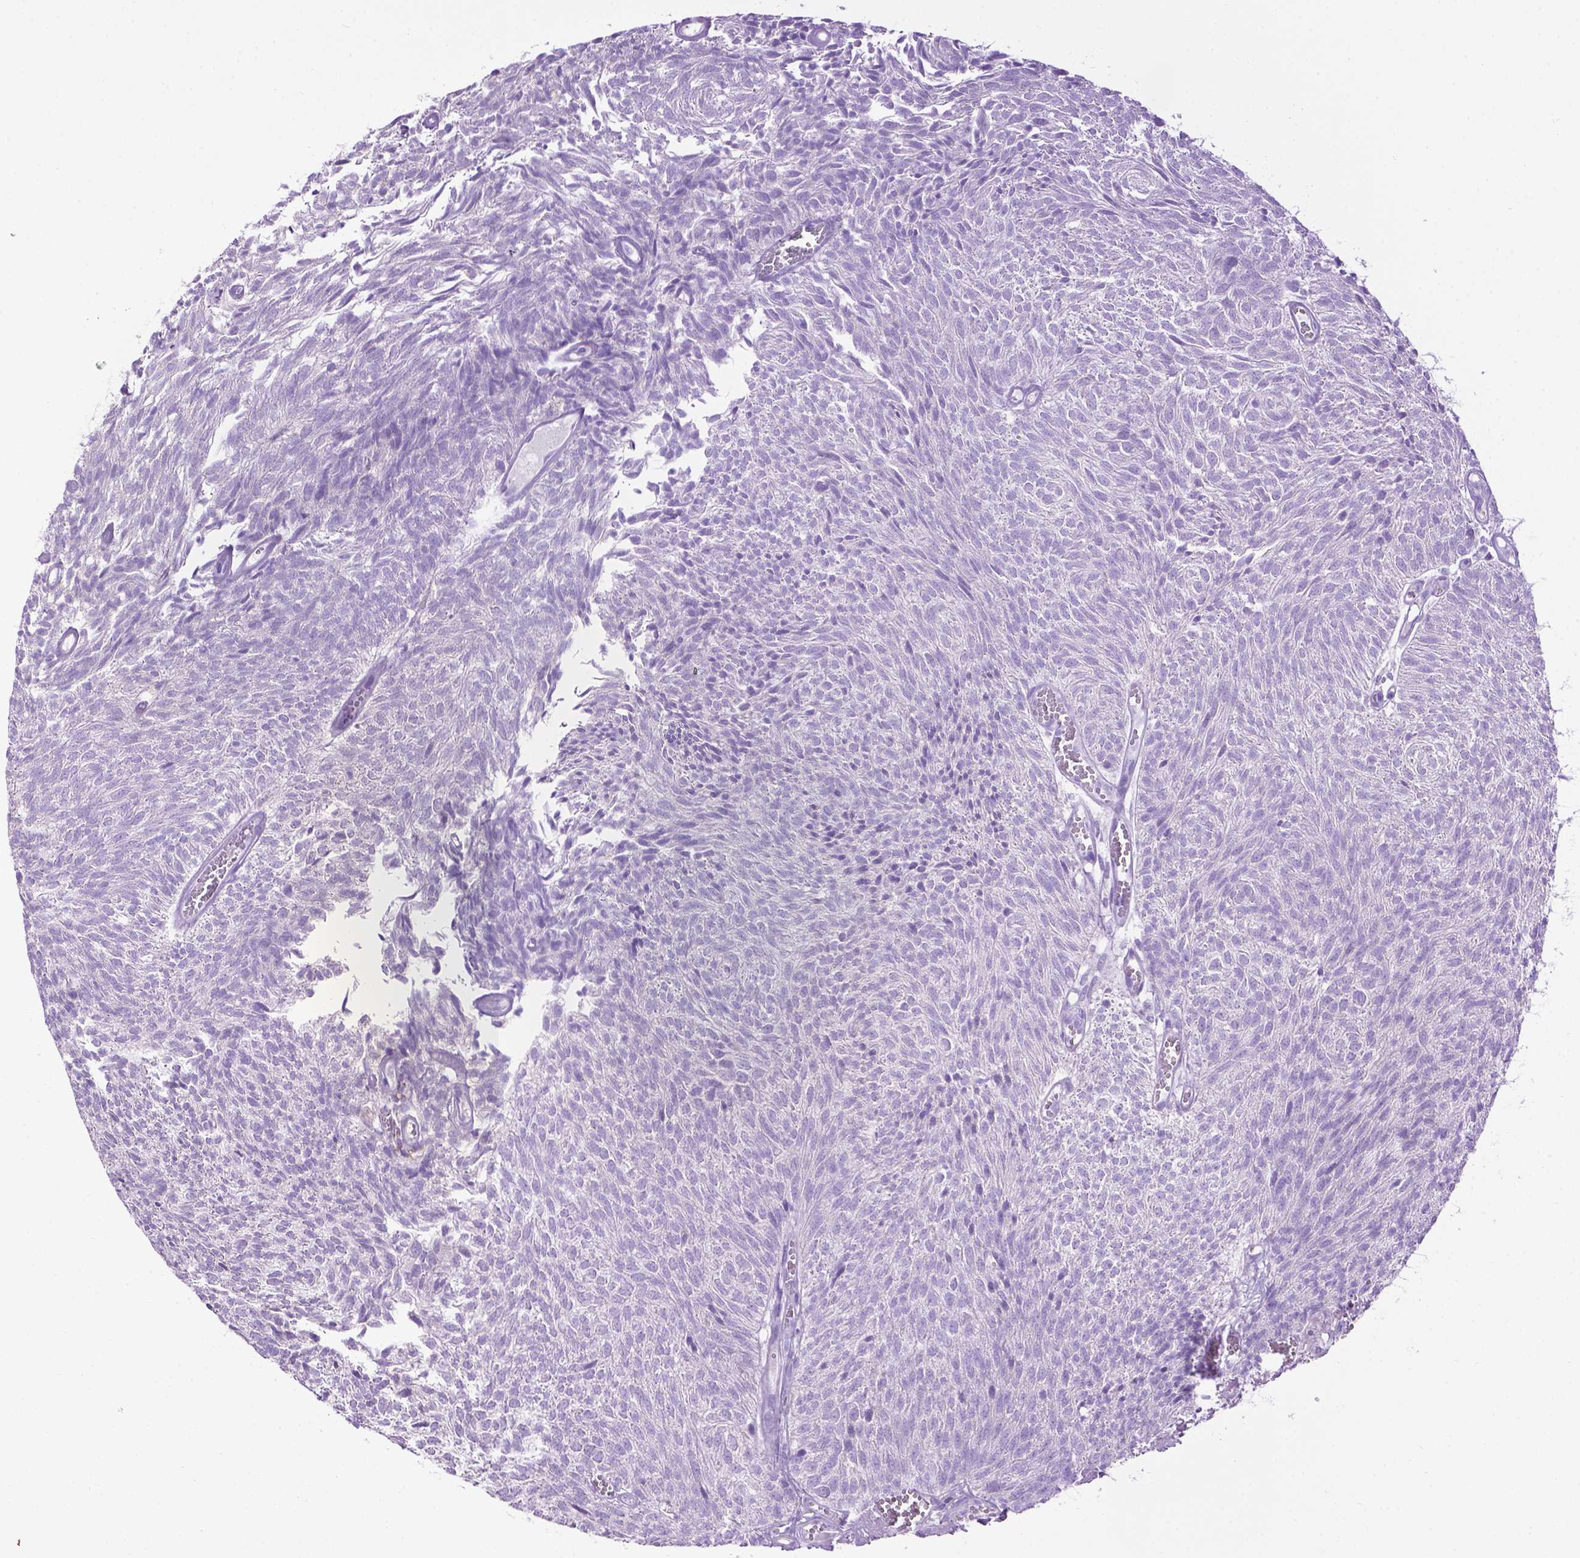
{"staining": {"intensity": "negative", "quantity": "none", "location": "none"}, "tissue": "urothelial cancer", "cell_type": "Tumor cells", "image_type": "cancer", "snomed": [{"axis": "morphology", "description": "Urothelial carcinoma, Low grade"}, {"axis": "topography", "description": "Urinary bladder"}], "caption": "High power microscopy micrograph of an immunohistochemistry image of low-grade urothelial carcinoma, revealing no significant expression in tumor cells.", "gene": "TMEM132E", "patient": {"sex": "male", "age": 77}}